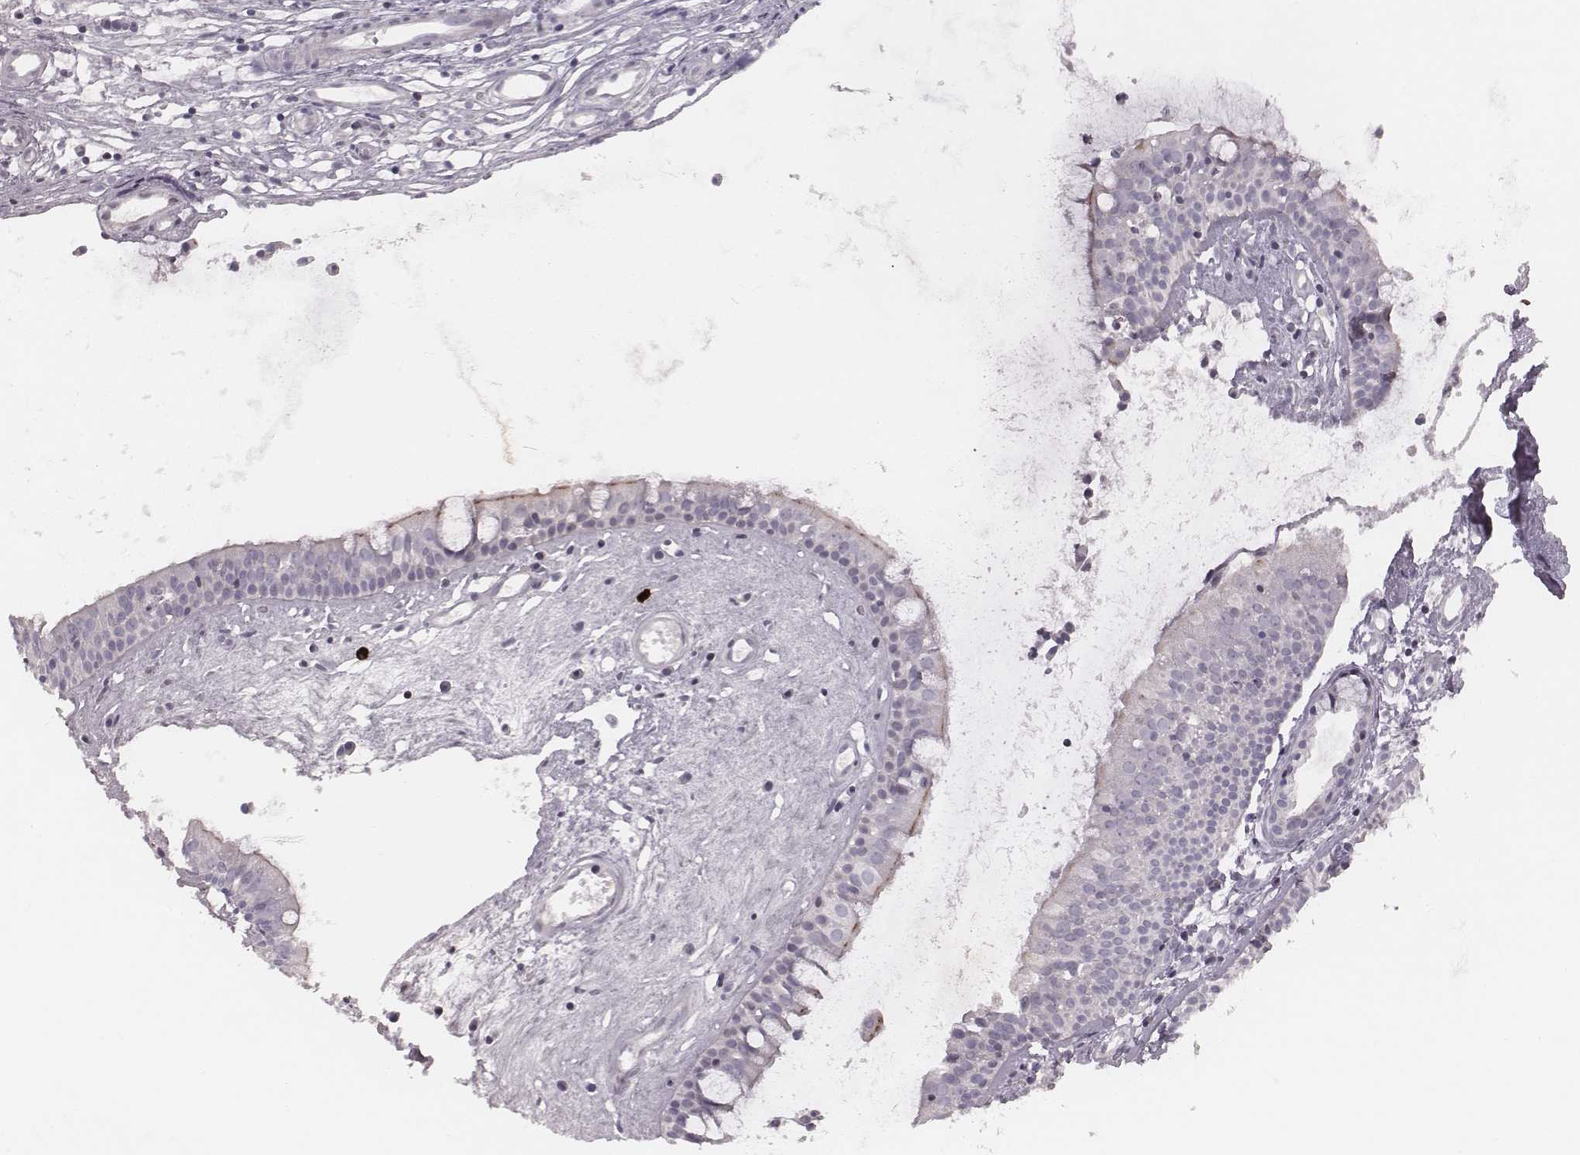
{"staining": {"intensity": "weak", "quantity": "25%-75%", "location": "cytoplasmic/membranous"}, "tissue": "nasopharynx", "cell_type": "Respiratory epithelial cells", "image_type": "normal", "snomed": [{"axis": "morphology", "description": "Normal tissue, NOS"}, {"axis": "topography", "description": "Nasopharynx"}], "caption": "Weak cytoplasmic/membranous protein expression is present in approximately 25%-75% of respiratory epithelial cells in nasopharynx. (IHC, brightfield microscopy, high magnification).", "gene": "S100Z", "patient": {"sex": "male", "age": 31}}